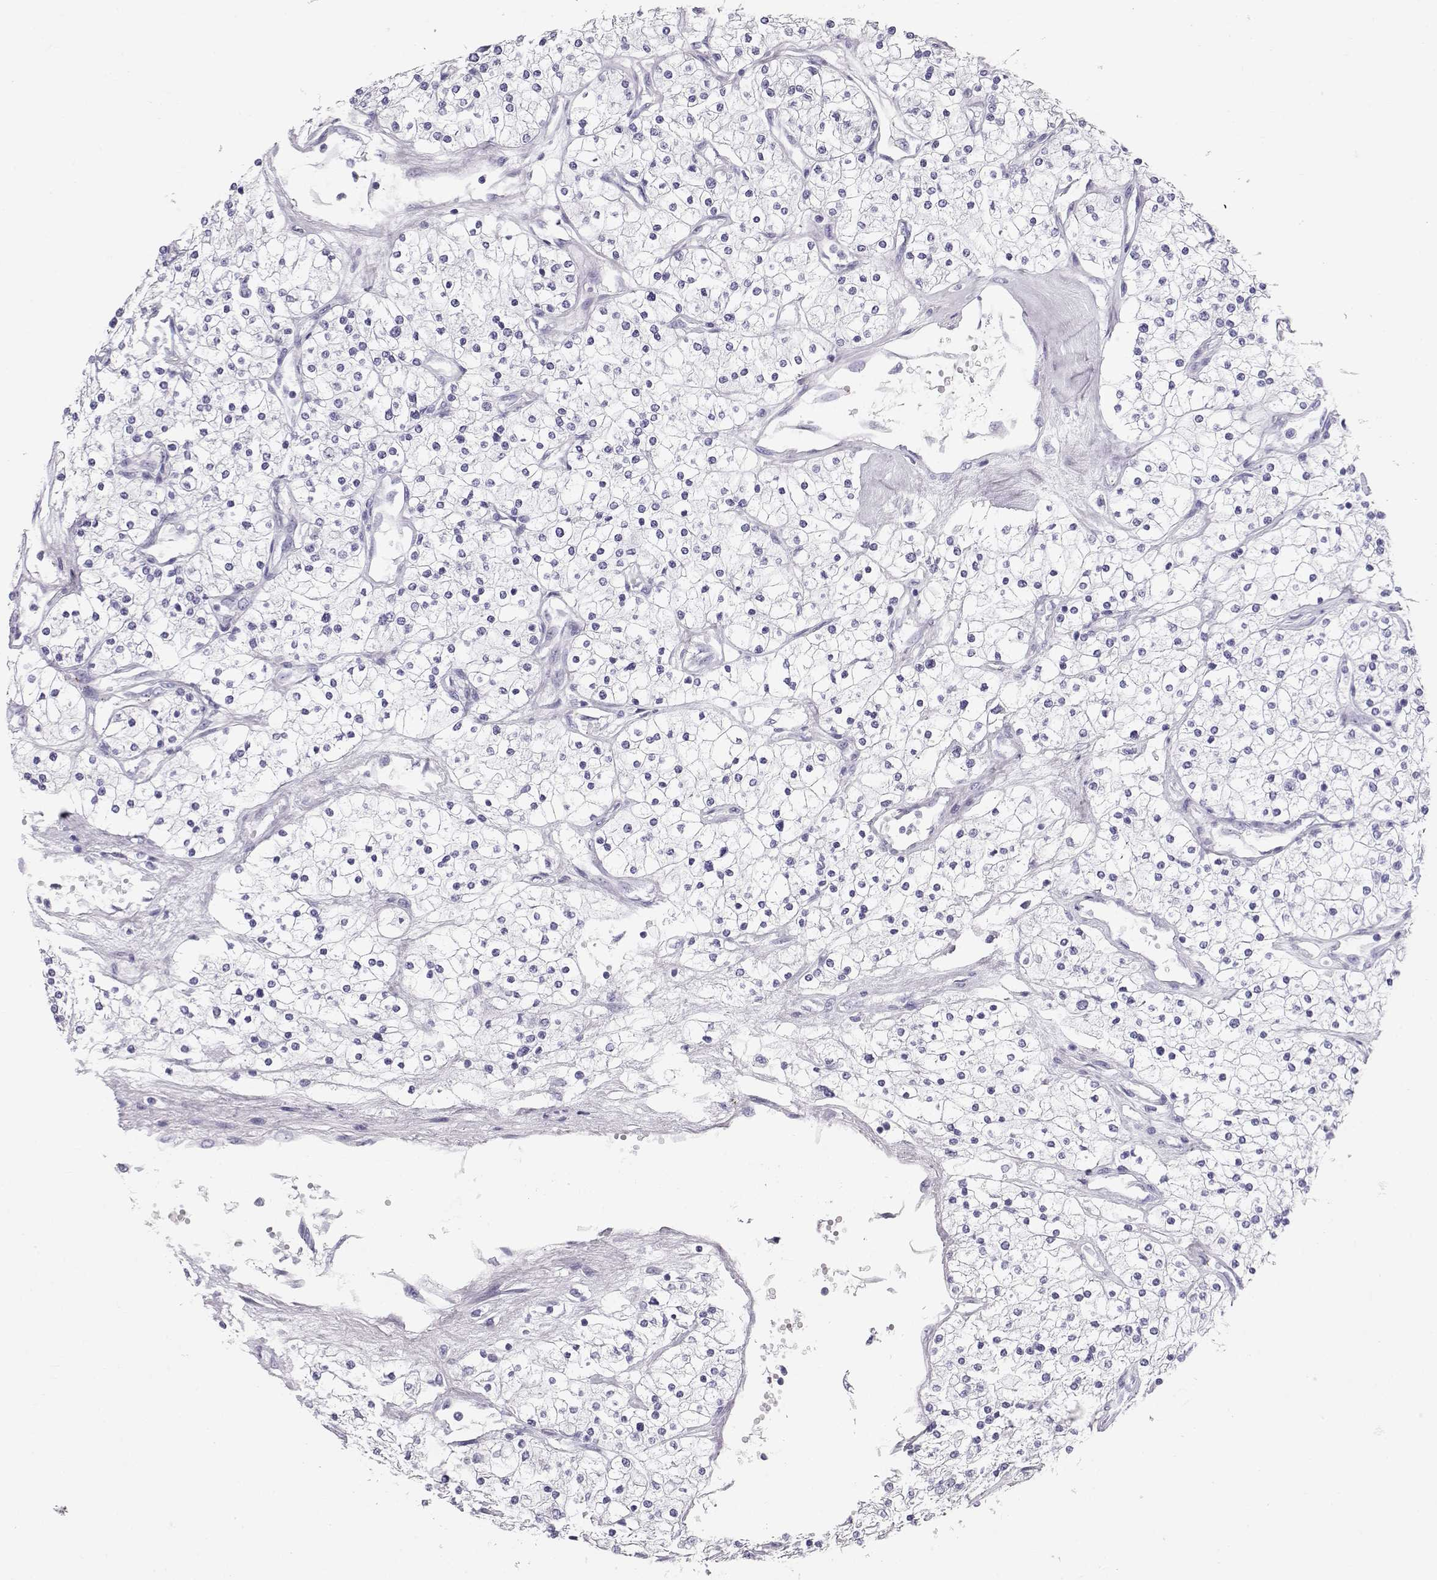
{"staining": {"intensity": "negative", "quantity": "none", "location": "none"}, "tissue": "renal cancer", "cell_type": "Tumor cells", "image_type": "cancer", "snomed": [{"axis": "morphology", "description": "Adenocarcinoma, NOS"}, {"axis": "topography", "description": "Kidney"}], "caption": "DAB immunohistochemical staining of human renal adenocarcinoma shows no significant expression in tumor cells.", "gene": "RD3", "patient": {"sex": "male", "age": 80}}